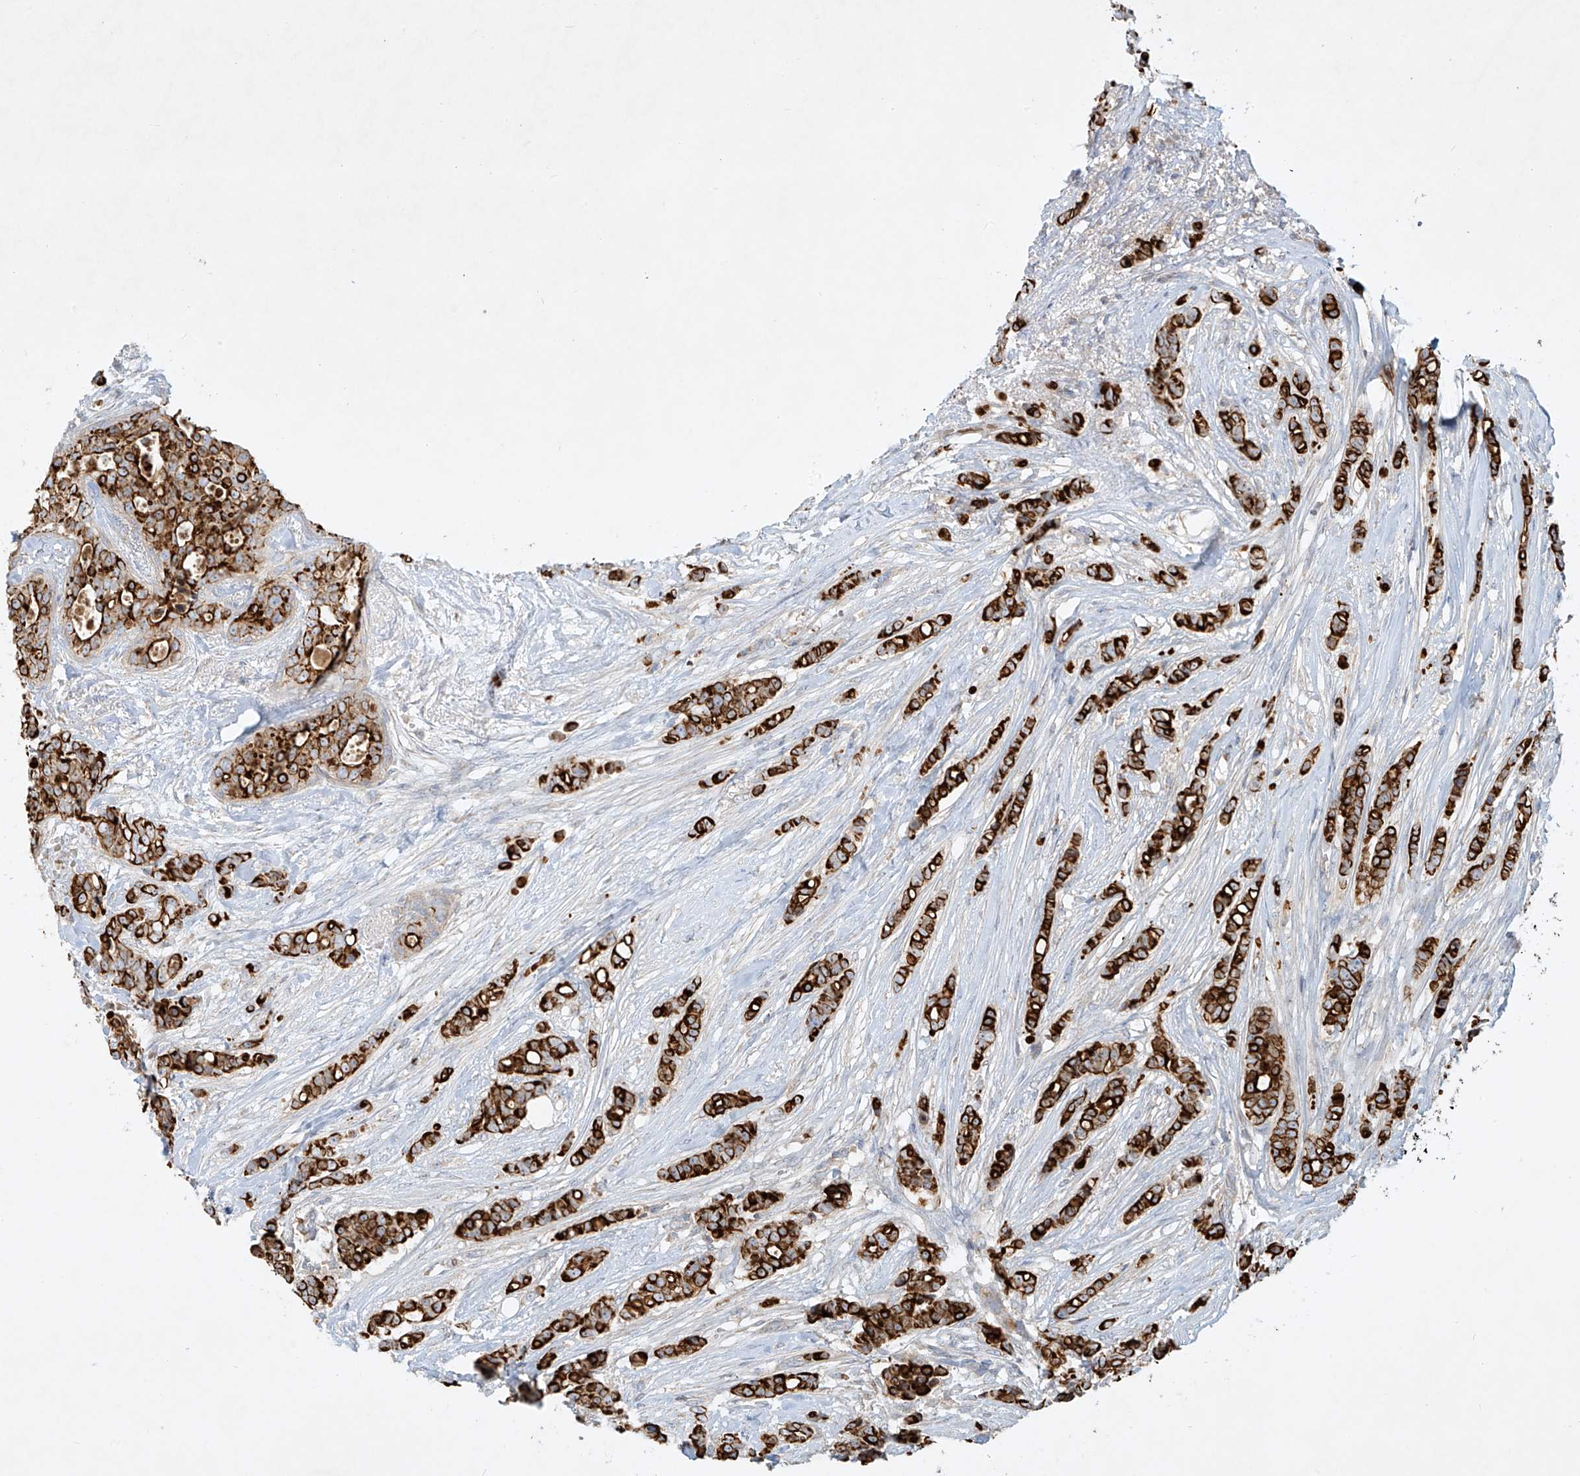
{"staining": {"intensity": "strong", "quantity": ">75%", "location": "cytoplasmic/membranous"}, "tissue": "breast cancer", "cell_type": "Tumor cells", "image_type": "cancer", "snomed": [{"axis": "morphology", "description": "Lobular carcinoma"}, {"axis": "topography", "description": "Breast"}], "caption": "This micrograph displays IHC staining of breast cancer (lobular carcinoma), with high strong cytoplasmic/membranous positivity in approximately >75% of tumor cells.", "gene": "KPNA7", "patient": {"sex": "female", "age": 51}}